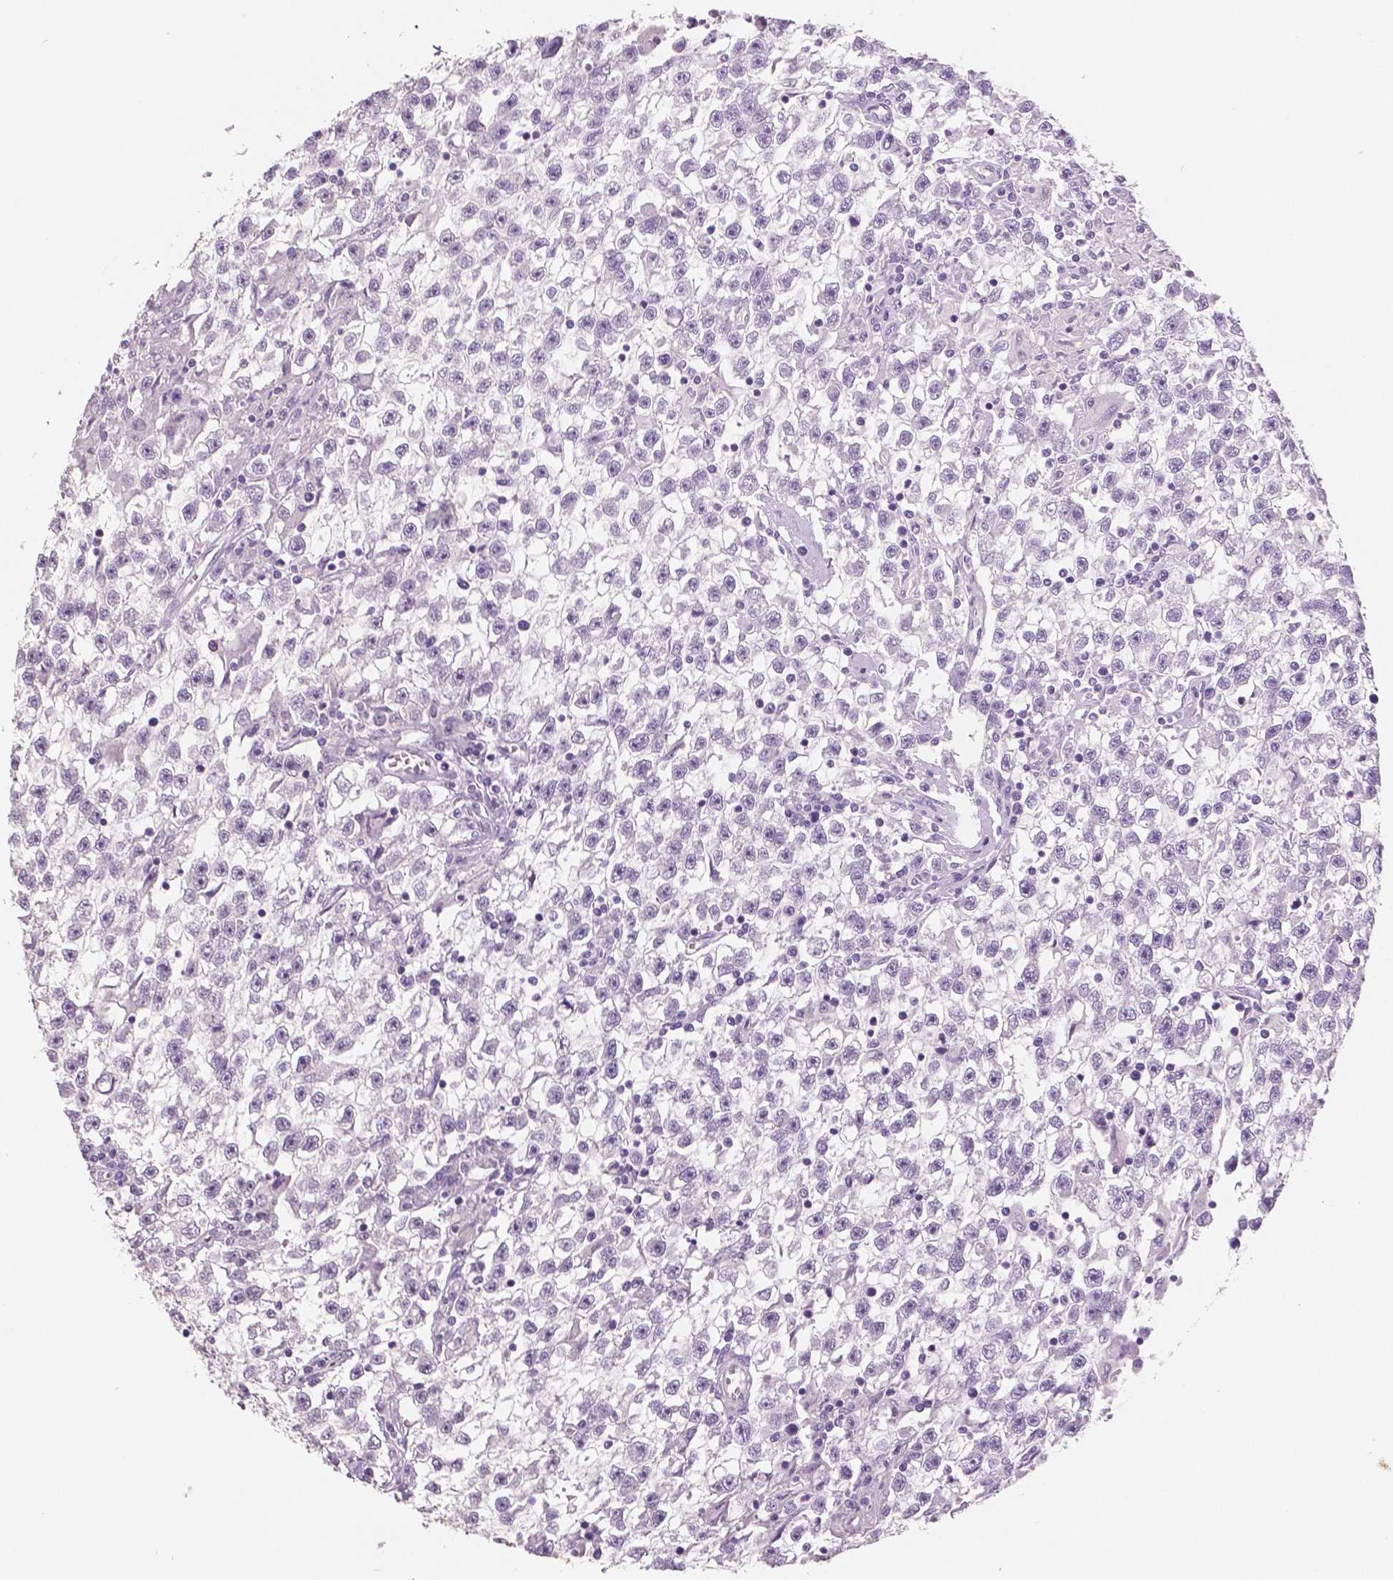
{"staining": {"intensity": "negative", "quantity": "none", "location": "none"}, "tissue": "testis cancer", "cell_type": "Tumor cells", "image_type": "cancer", "snomed": [{"axis": "morphology", "description": "Seminoma, NOS"}, {"axis": "topography", "description": "Testis"}], "caption": "Immunohistochemistry photomicrograph of human testis cancer (seminoma) stained for a protein (brown), which demonstrates no positivity in tumor cells. (Stains: DAB (3,3'-diaminobenzidine) immunohistochemistry (IHC) with hematoxylin counter stain, Microscopy: brightfield microscopy at high magnification).", "gene": "NECAB2", "patient": {"sex": "male", "age": 31}}